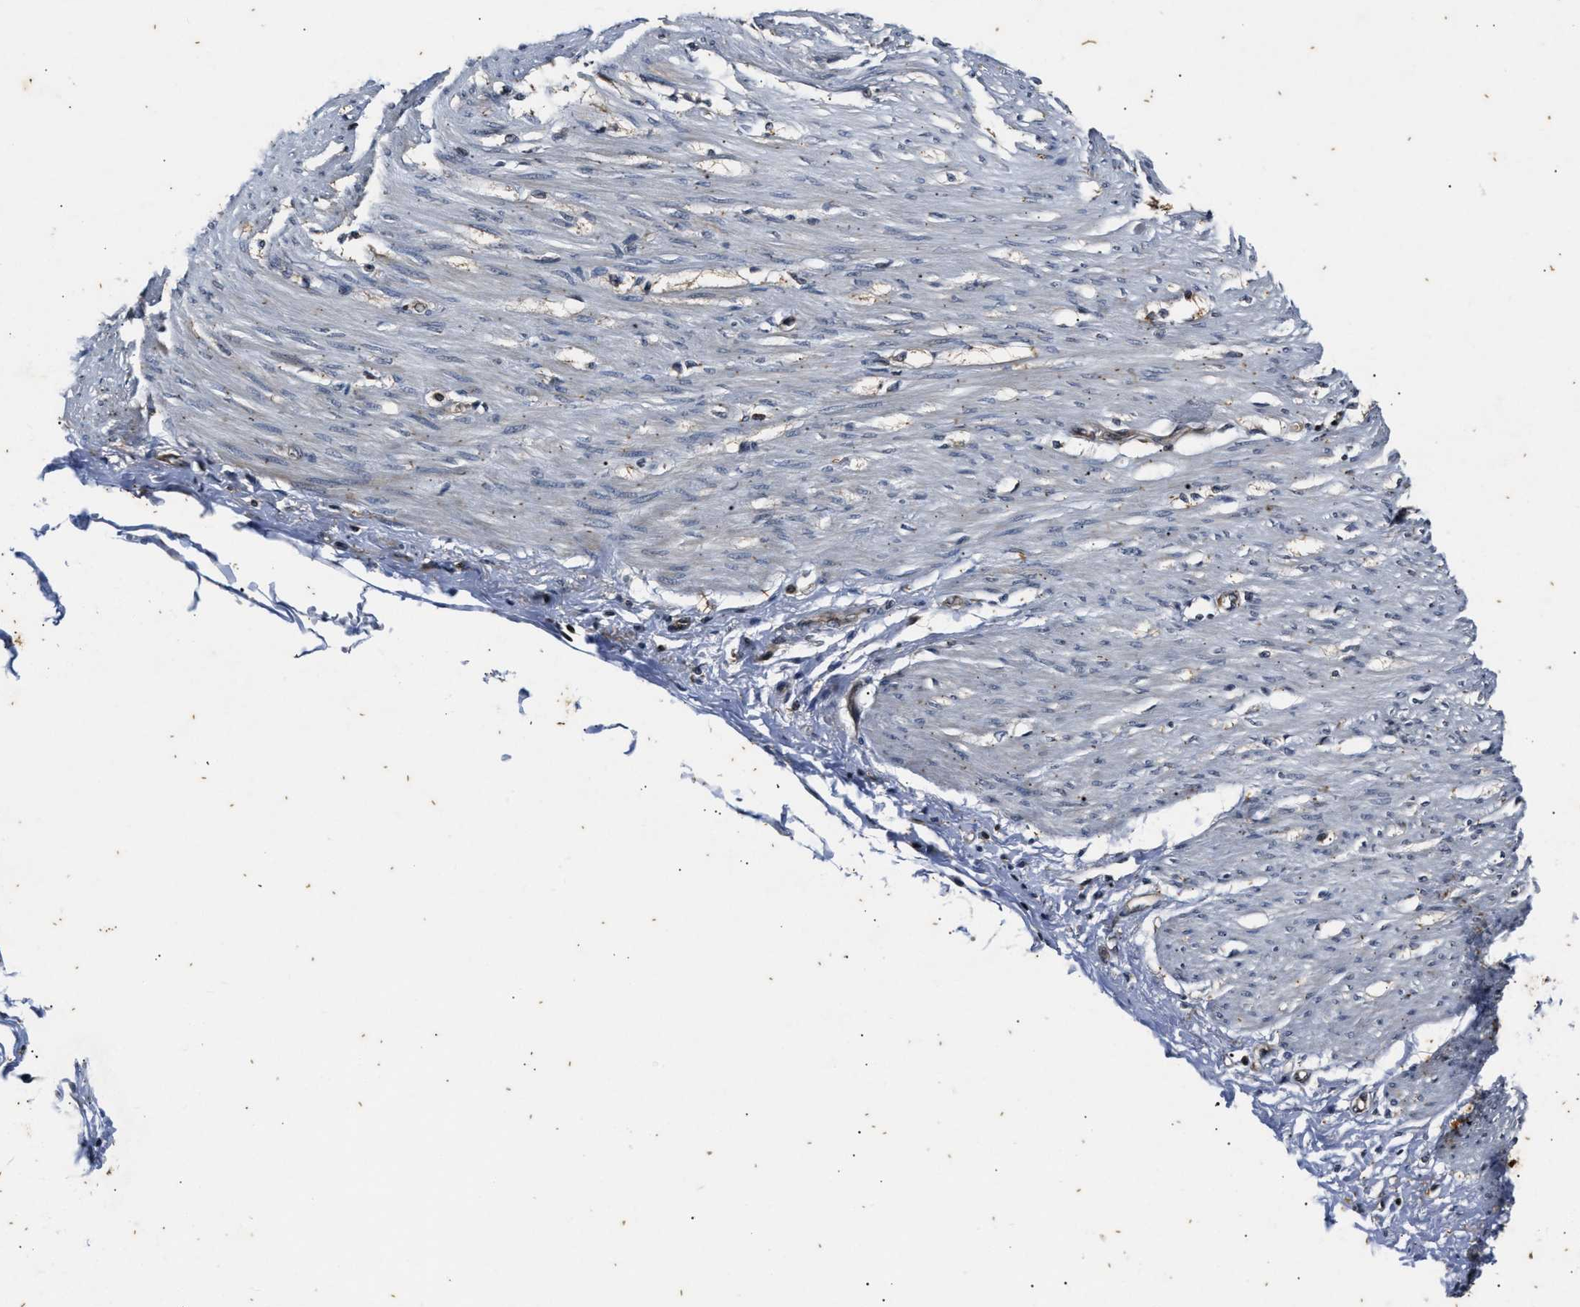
{"staining": {"intensity": "negative", "quantity": "none", "location": "none"}, "tissue": "adipose tissue", "cell_type": "Adipocytes", "image_type": "normal", "snomed": [{"axis": "morphology", "description": "Normal tissue, NOS"}, {"axis": "morphology", "description": "Adenocarcinoma, NOS"}, {"axis": "topography", "description": "Colon"}, {"axis": "topography", "description": "Peripheral nerve tissue"}], "caption": "There is no significant staining in adipocytes of adipose tissue. (Brightfield microscopy of DAB (3,3'-diaminobenzidine) immunohistochemistry at high magnification).", "gene": "PTPN7", "patient": {"sex": "male", "age": 14}}